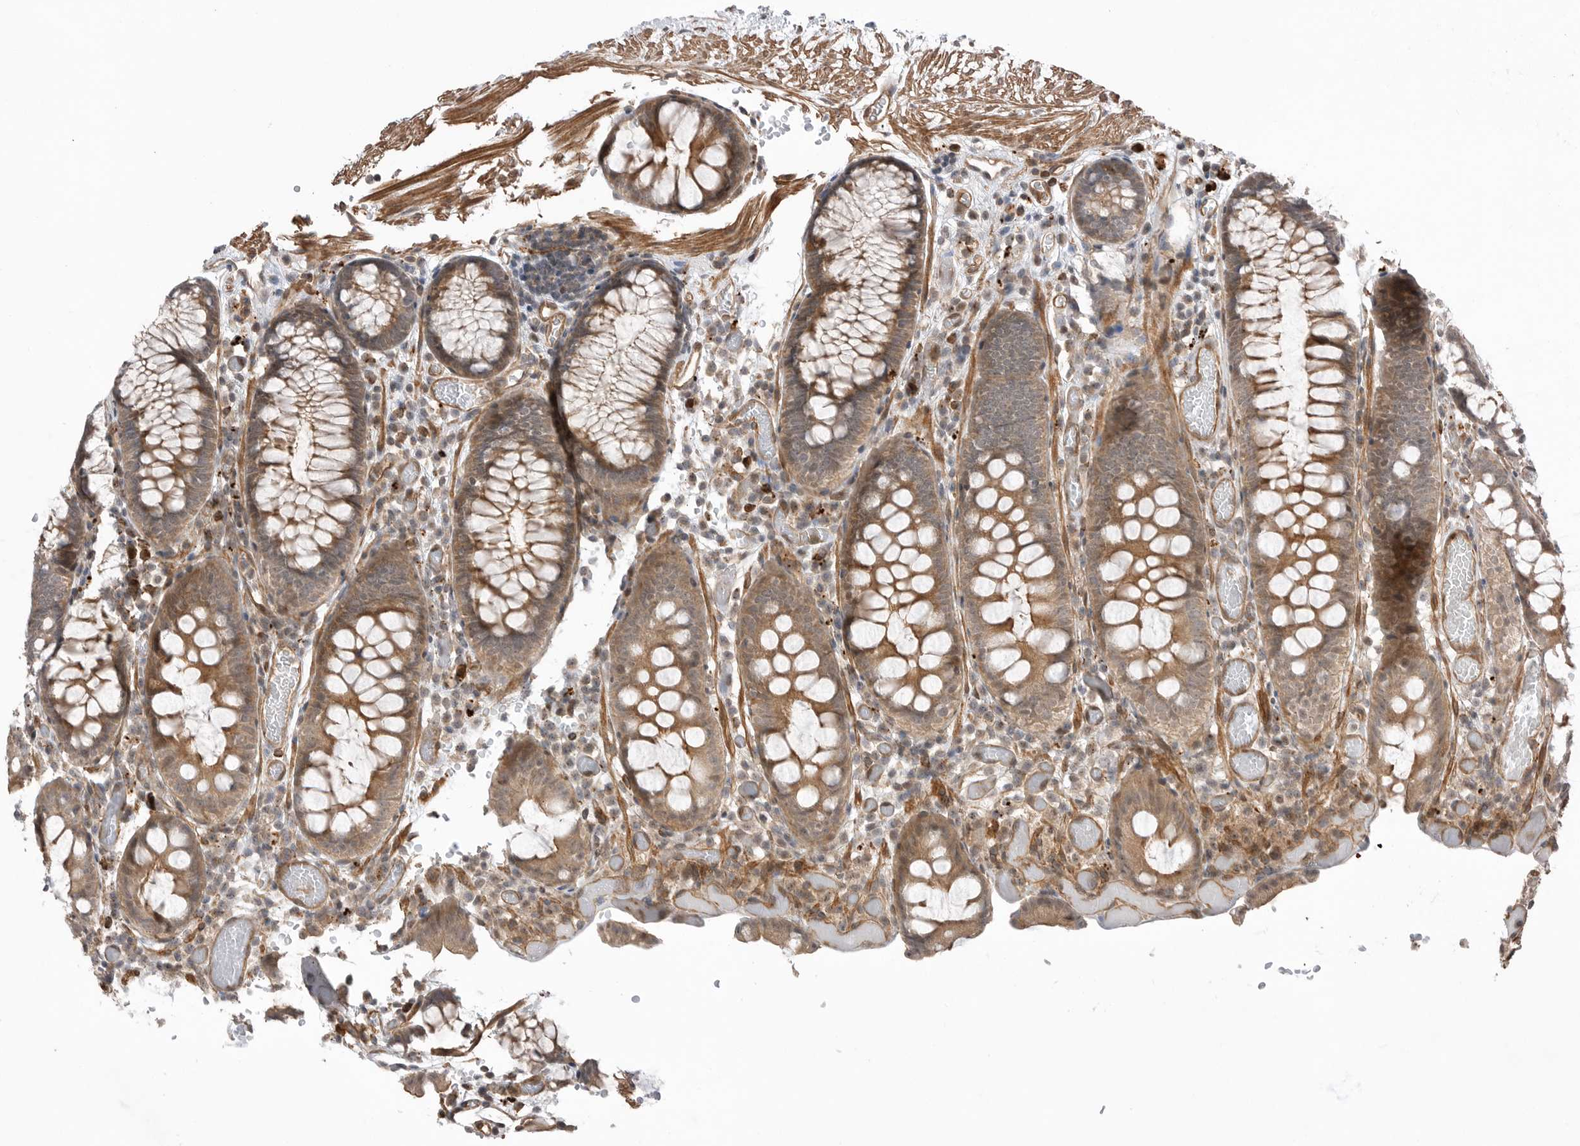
{"staining": {"intensity": "moderate", "quantity": ">75%", "location": "cytoplasmic/membranous"}, "tissue": "colon", "cell_type": "Endothelial cells", "image_type": "normal", "snomed": [{"axis": "morphology", "description": "Normal tissue, NOS"}, {"axis": "topography", "description": "Colon"}], "caption": "Immunohistochemistry image of benign colon: human colon stained using immunohistochemistry (IHC) reveals medium levels of moderate protein expression localized specifically in the cytoplasmic/membranous of endothelial cells, appearing as a cytoplasmic/membranous brown color.", "gene": "PEAK1", "patient": {"sex": "male", "age": 14}}